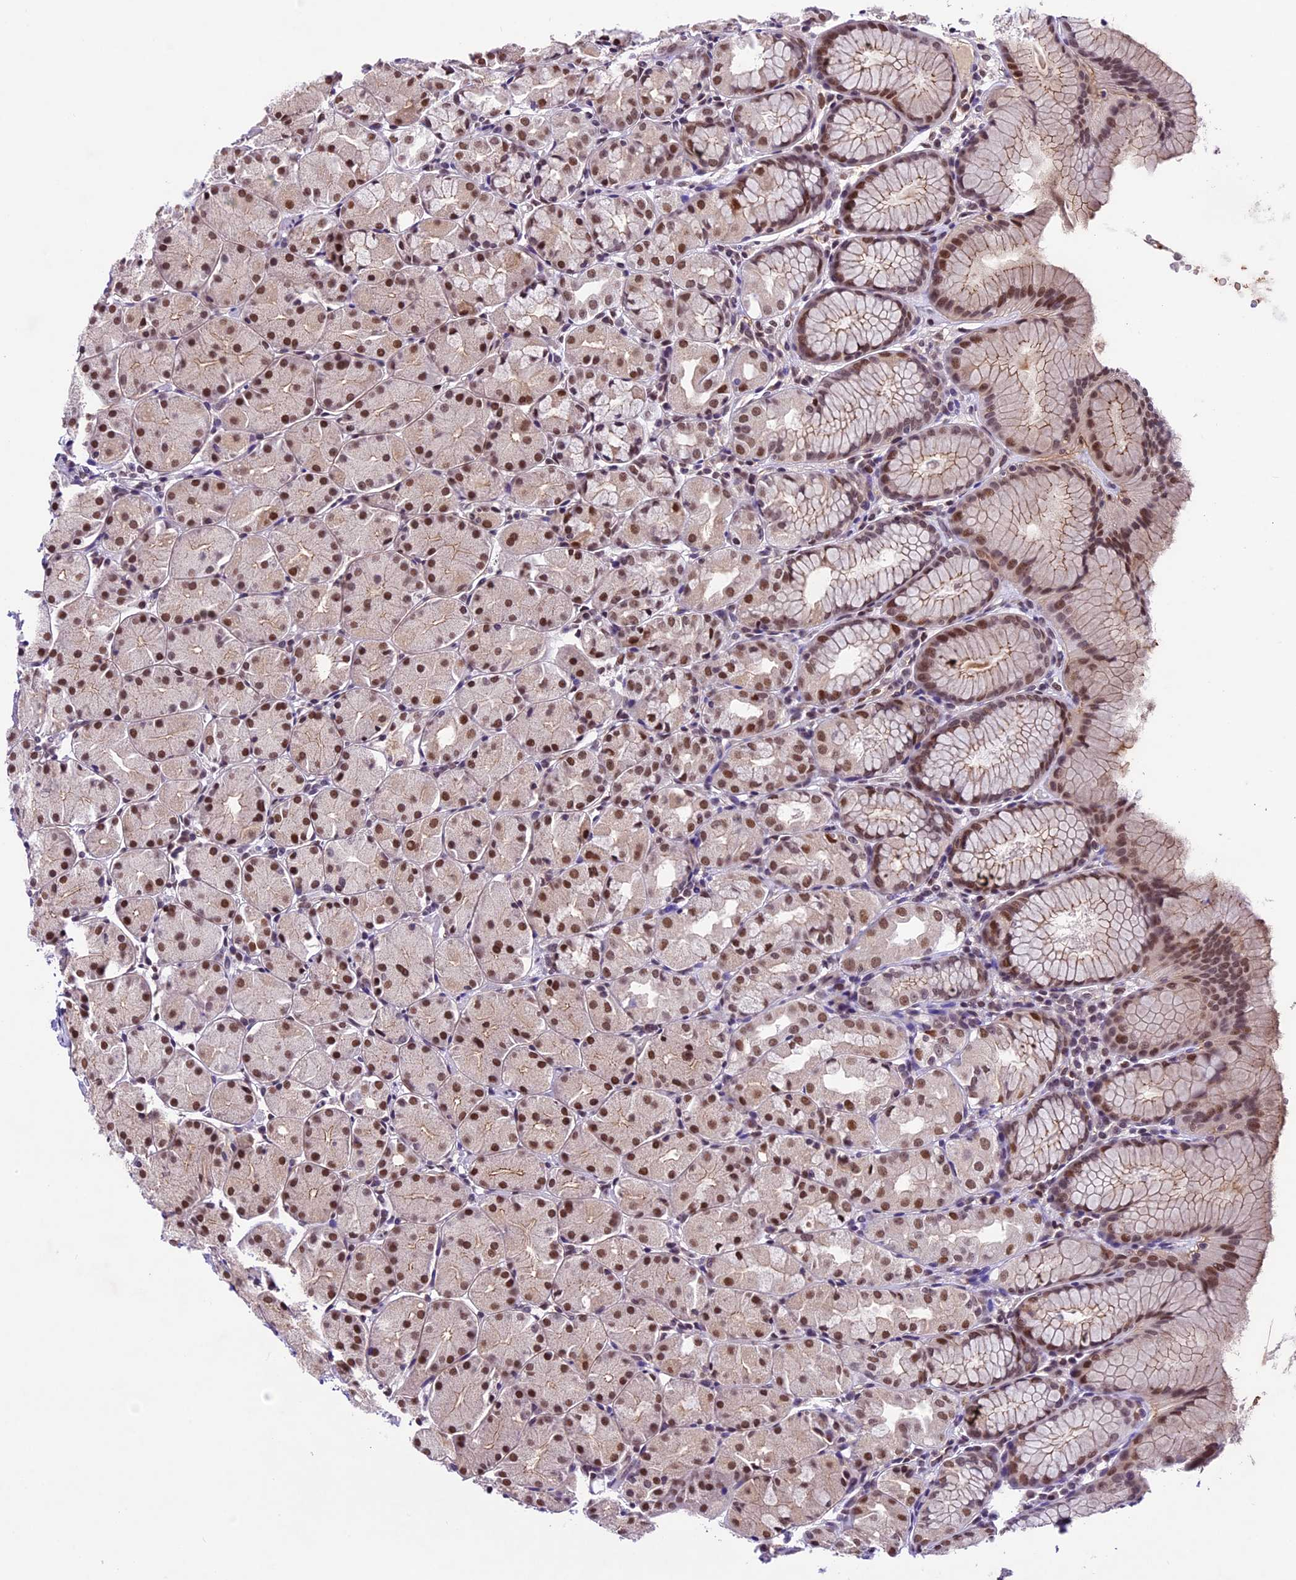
{"staining": {"intensity": "moderate", "quantity": "25%-75%", "location": "cytoplasmic/membranous,nuclear"}, "tissue": "stomach", "cell_type": "Glandular cells", "image_type": "normal", "snomed": [{"axis": "morphology", "description": "Normal tissue, NOS"}, {"axis": "topography", "description": "Stomach, upper"}], "caption": "This image demonstrates immunohistochemistry (IHC) staining of benign stomach, with medium moderate cytoplasmic/membranous,nuclear positivity in approximately 25%-75% of glandular cells.", "gene": "SHKBP1", "patient": {"sex": "male", "age": 47}}